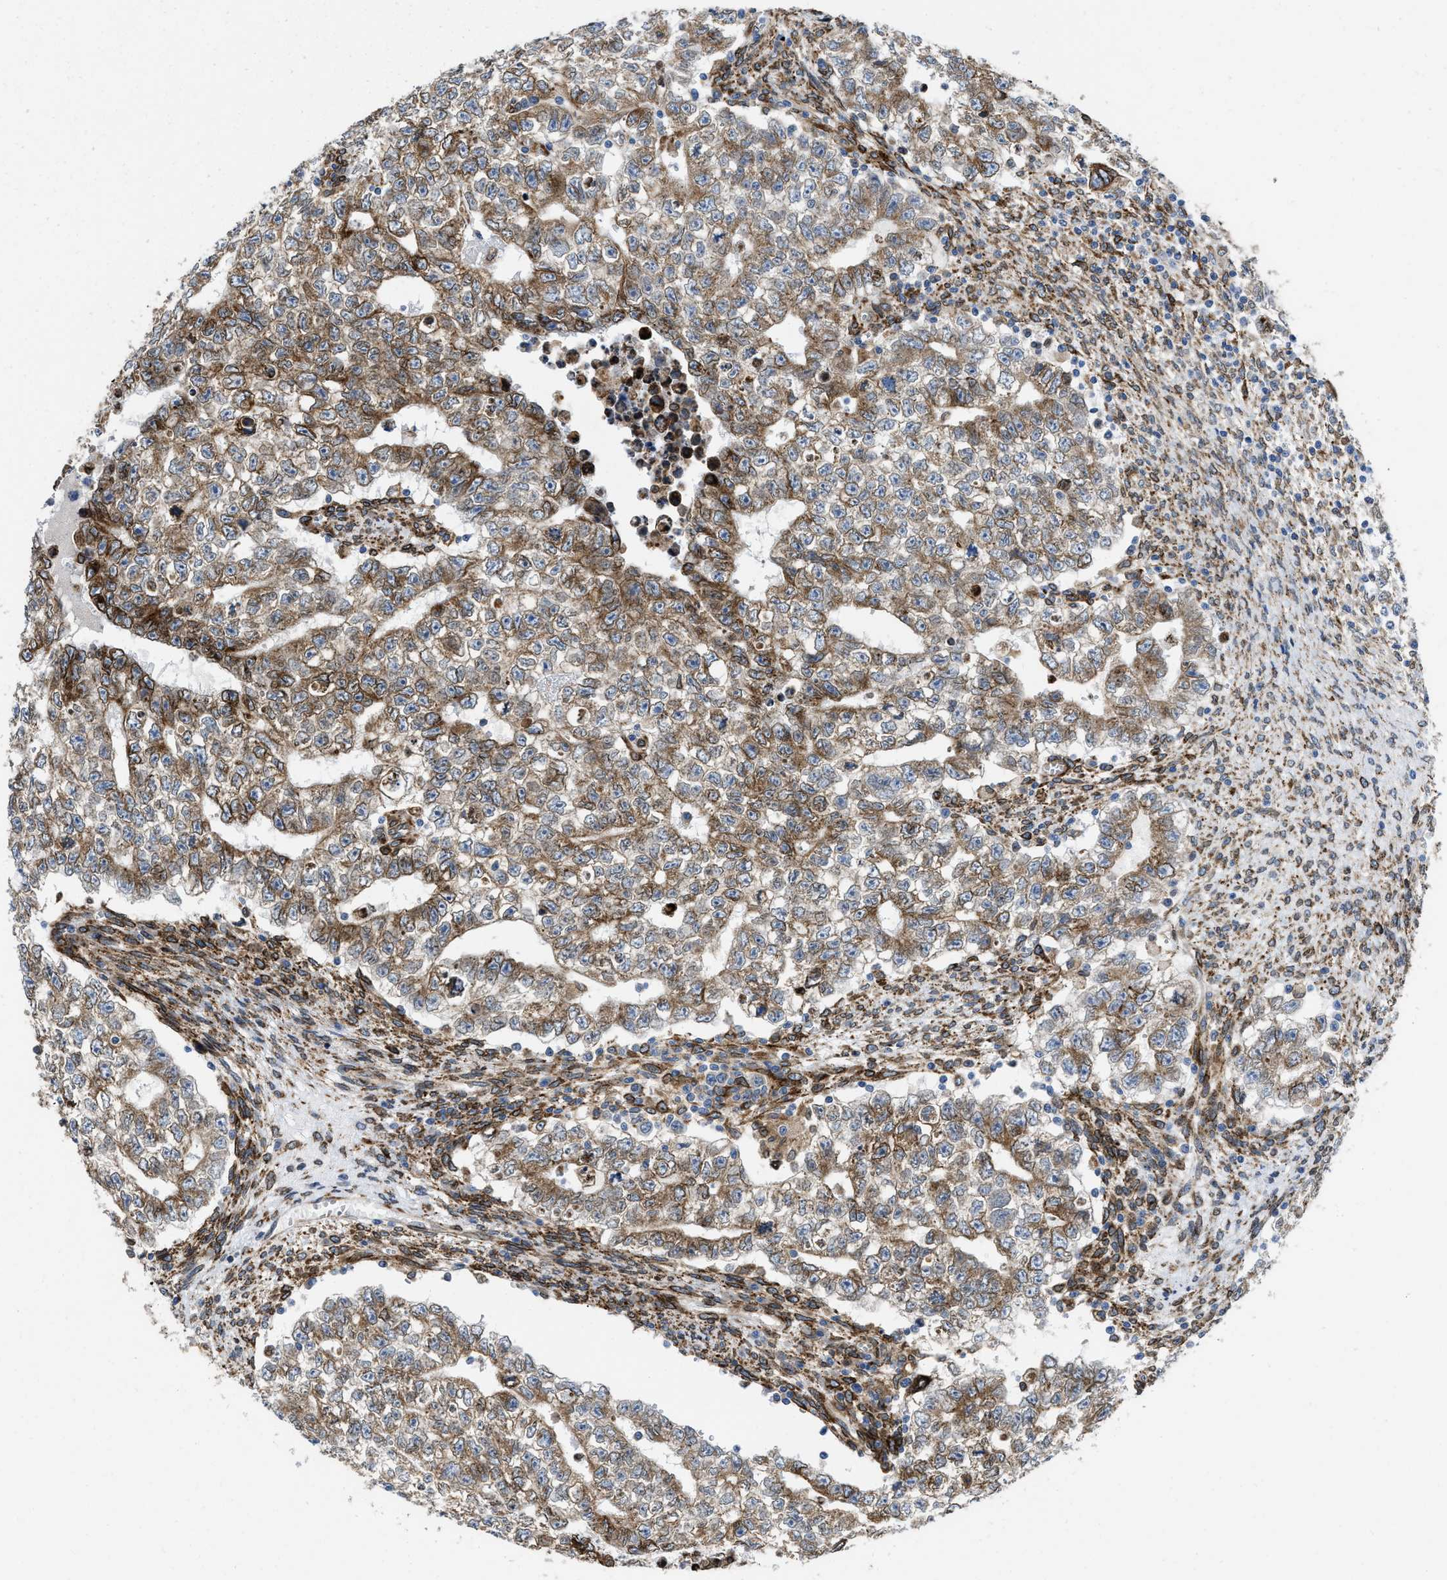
{"staining": {"intensity": "moderate", "quantity": ">75%", "location": "cytoplasmic/membranous"}, "tissue": "testis cancer", "cell_type": "Tumor cells", "image_type": "cancer", "snomed": [{"axis": "morphology", "description": "Seminoma, NOS"}, {"axis": "morphology", "description": "Carcinoma, Embryonal, NOS"}, {"axis": "topography", "description": "Testis"}], "caption": "The histopathology image demonstrates immunohistochemical staining of seminoma (testis). There is moderate cytoplasmic/membranous positivity is present in about >75% of tumor cells. The staining was performed using DAB to visualize the protein expression in brown, while the nuclei were stained in blue with hematoxylin (Magnification: 20x).", "gene": "ERLIN2", "patient": {"sex": "male", "age": 38}}